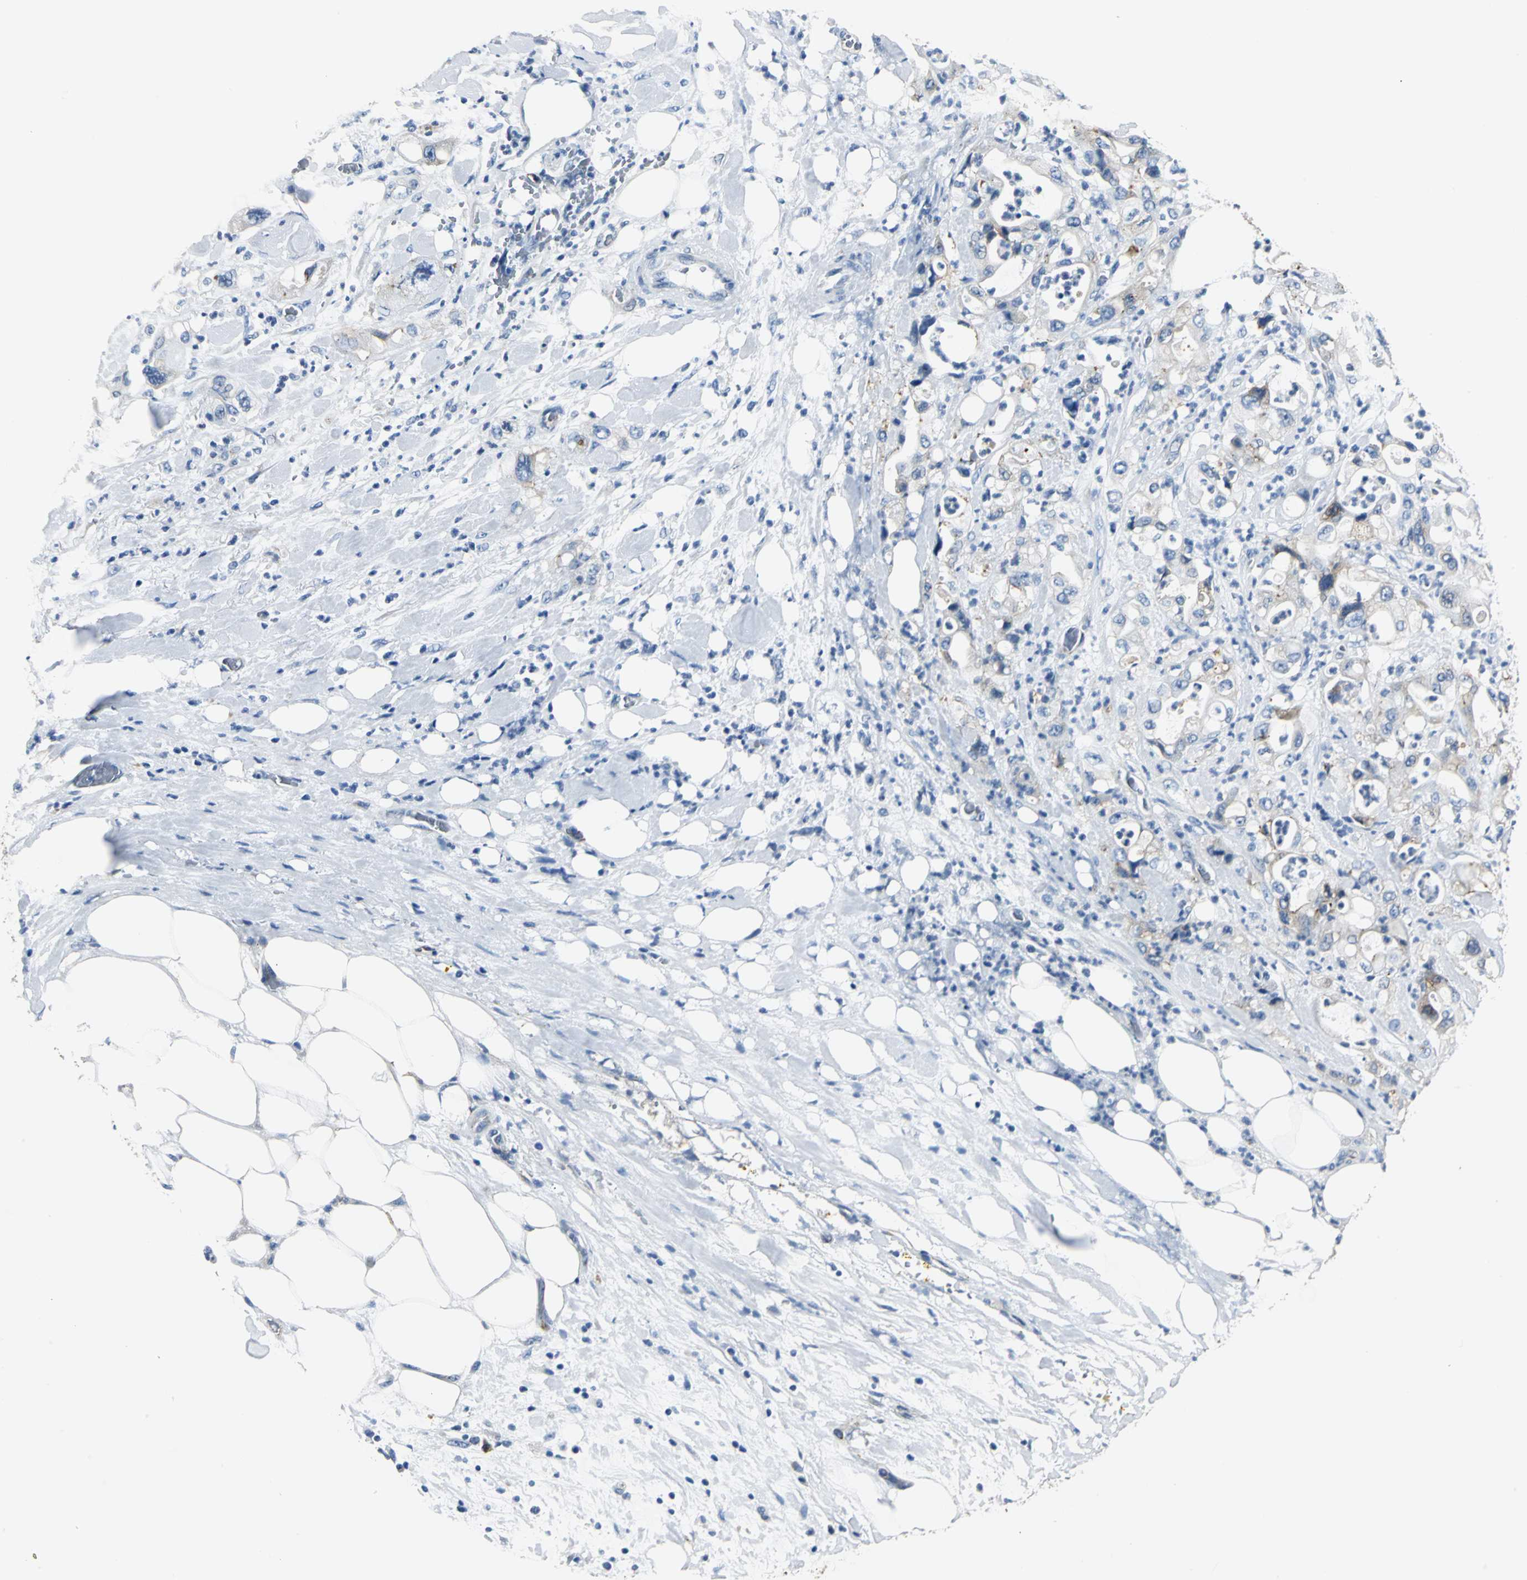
{"staining": {"intensity": "weak", "quantity": "<25%", "location": "cytoplasmic/membranous"}, "tissue": "pancreatic cancer", "cell_type": "Tumor cells", "image_type": "cancer", "snomed": [{"axis": "morphology", "description": "Adenocarcinoma, NOS"}, {"axis": "topography", "description": "Pancreas"}], "caption": "This is an immunohistochemistry (IHC) image of pancreatic cancer (adenocarcinoma). There is no staining in tumor cells.", "gene": "B3GNT2", "patient": {"sex": "male", "age": 70}}